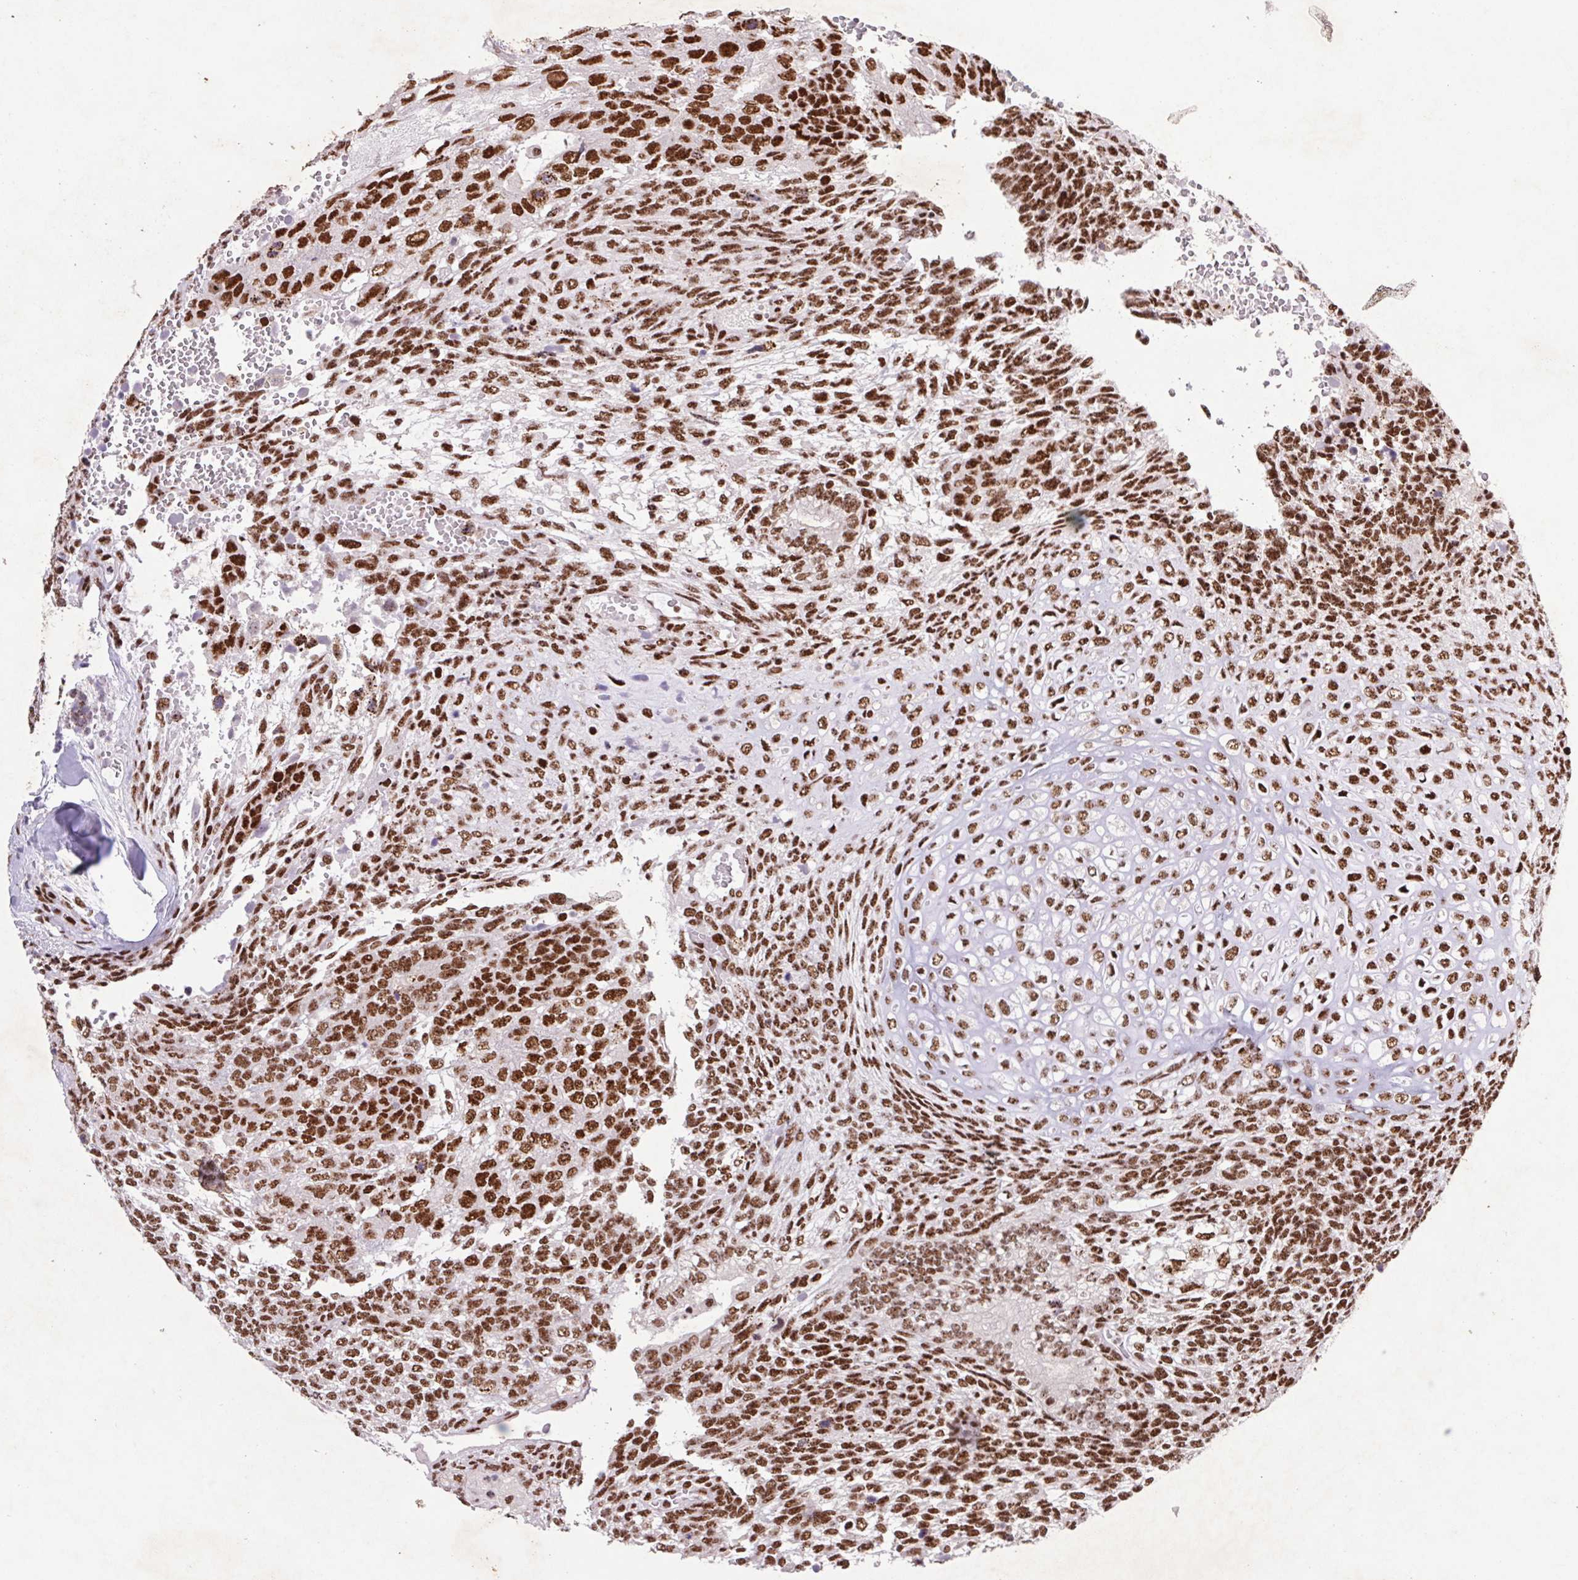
{"staining": {"intensity": "strong", "quantity": ">75%", "location": "nuclear"}, "tissue": "testis cancer", "cell_type": "Tumor cells", "image_type": "cancer", "snomed": [{"axis": "morphology", "description": "Normal tissue, NOS"}, {"axis": "morphology", "description": "Carcinoma, Embryonal, NOS"}, {"axis": "topography", "description": "Testis"}, {"axis": "topography", "description": "Epididymis"}], "caption": "IHC of human testis cancer (embryonal carcinoma) displays high levels of strong nuclear staining in about >75% of tumor cells.", "gene": "LDLRAD4", "patient": {"sex": "male", "age": 23}}